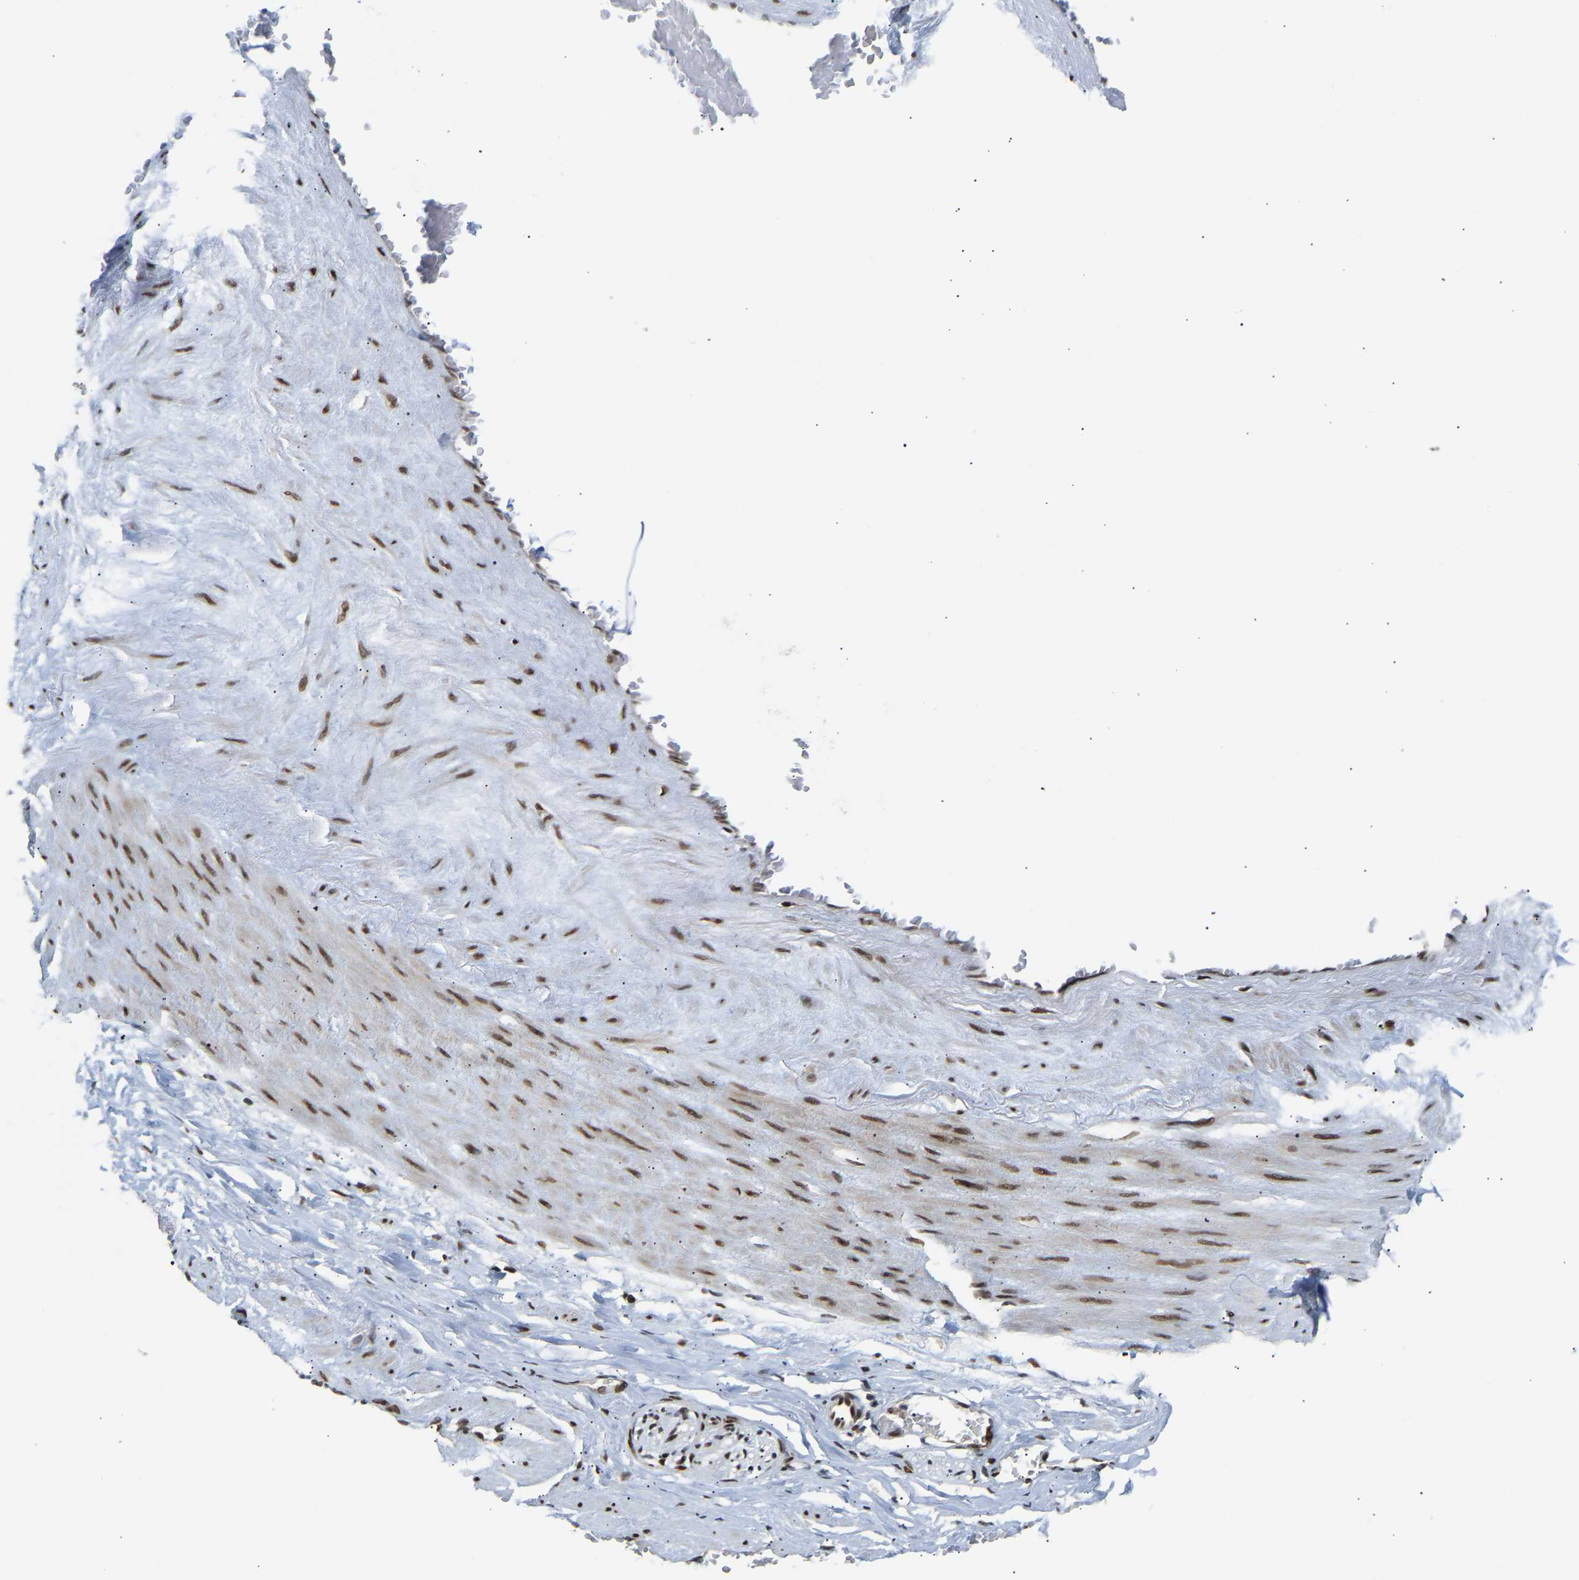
{"staining": {"intensity": "strong", "quantity": ">75%", "location": "nuclear"}, "tissue": "adipose tissue", "cell_type": "Adipocytes", "image_type": "normal", "snomed": [{"axis": "morphology", "description": "Normal tissue, NOS"}, {"axis": "topography", "description": "Soft tissue"}, {"axis": "topography", "description": "Vascular tissue"}], "caption": "Immunohistochemical staining of unremarkable adipose tissue shows strong nuclear protein staining in approximately >75% of adipocytes.", "gene": "SSBP2", "patient": {"sex": "female", "age": 35}}